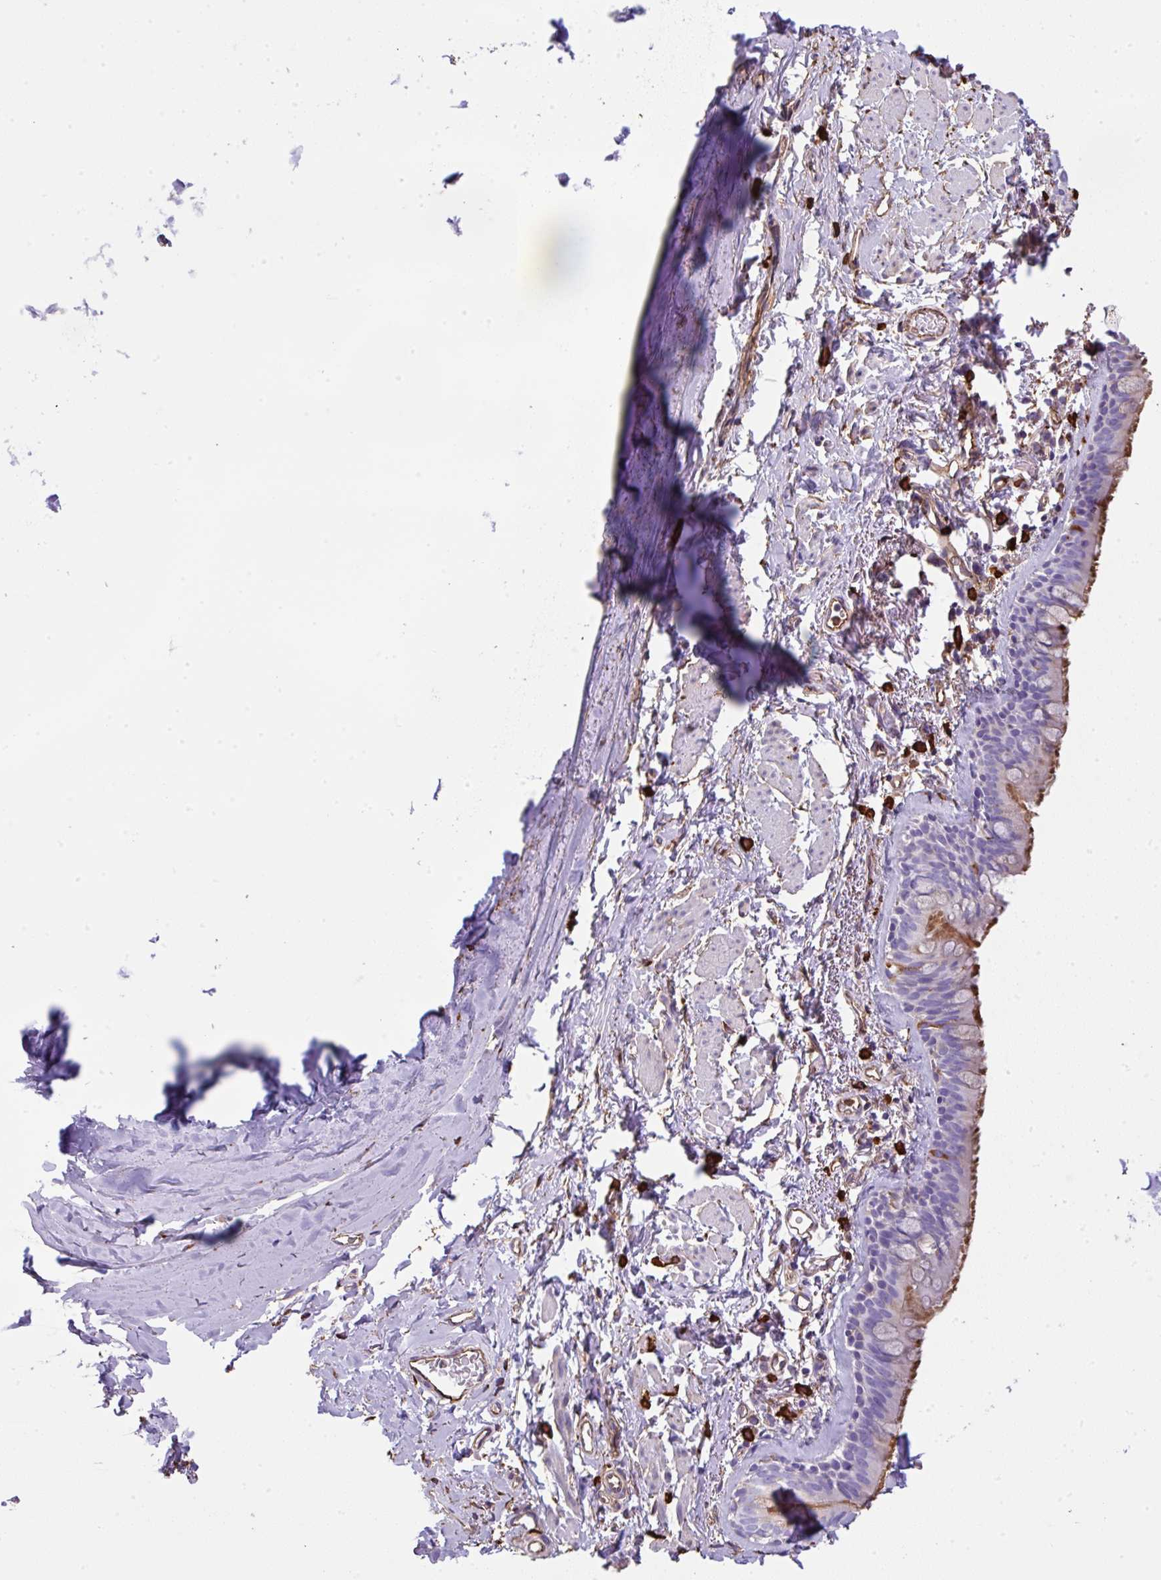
{"staining": {"intensity": "moderate", "quantity": ">75%", "location": "cytoplasmic/membranous"}, "tissue": "bronchus", "cell_type": "Respiratory epithelial cells", "image_type": "normal", "snomed": [{"axis": "morphology", "description": "Normal tissue, NOS"}, {"axis": "topography", "description": "Bronchus"}], "caption": "IHC micrograph of unremarkable bronchus: human bronchus stained using IHC exhibits medium levels of moderate protein expression localized specifically in the cytoplasmic/membranous of respiratory epithelial cells, appearing as a cytoplasmic/membranous brown color.", "gene": "MAGEB5", "patient": {"sex": "male", "age": 67}}